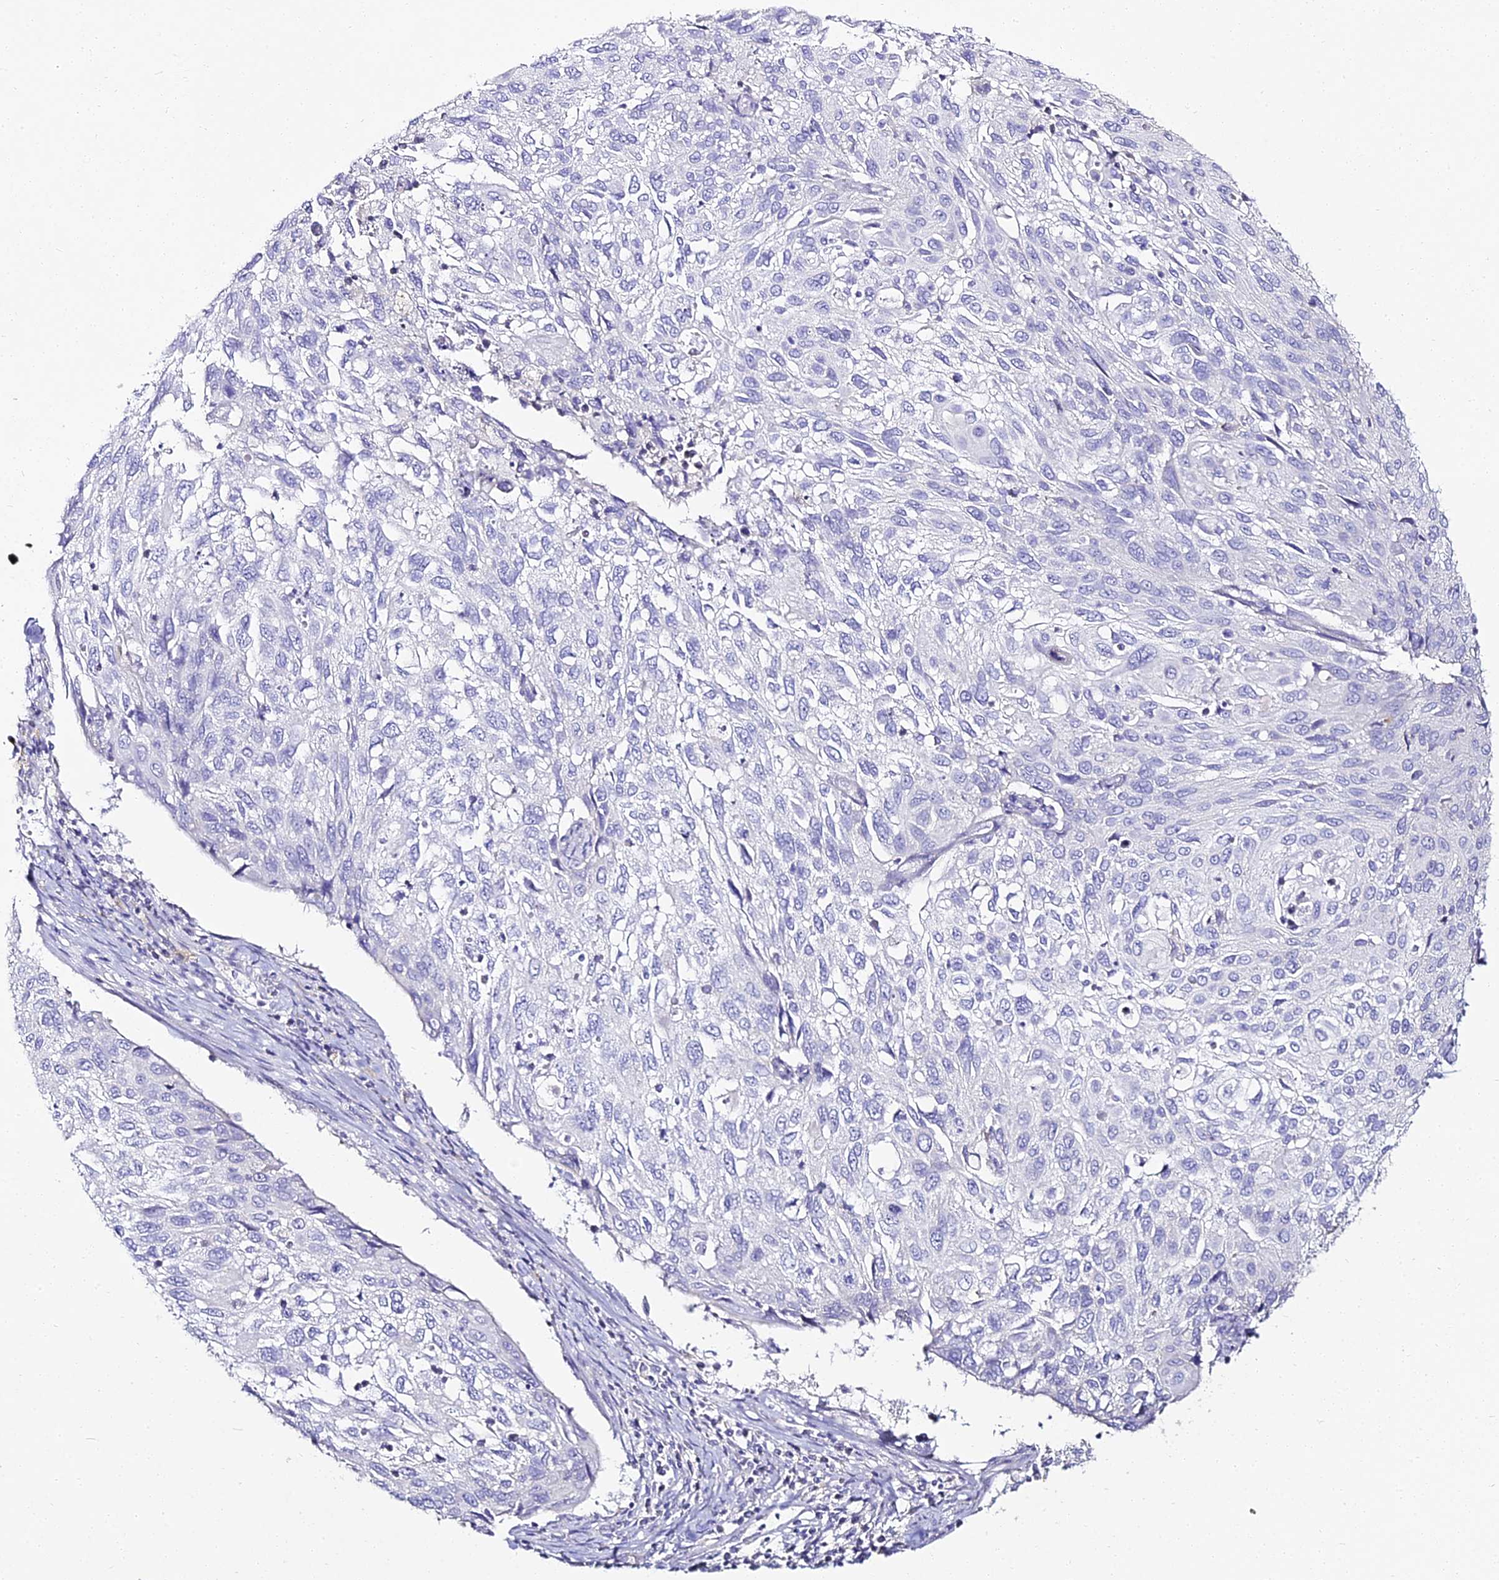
{"staining": {"intensity": "negative", "quantity": "none", "location": "none"}, "tissue": "cervical cancer", "cell_type": "Tumor cells", "image_type": "cancer", "snomed": [{"axis": "morphology", "description": "Squamous cell carcinoma, NOS"}, {"axis": "topography", "description": "Cervix"}], "caption": "Protein analysis of cervical cancer (squamous cell carcinoma) demonstrates no significant expression in tumor cells.", "gene": "ALPG", "patient": {"sex": "female", "age": 70}}